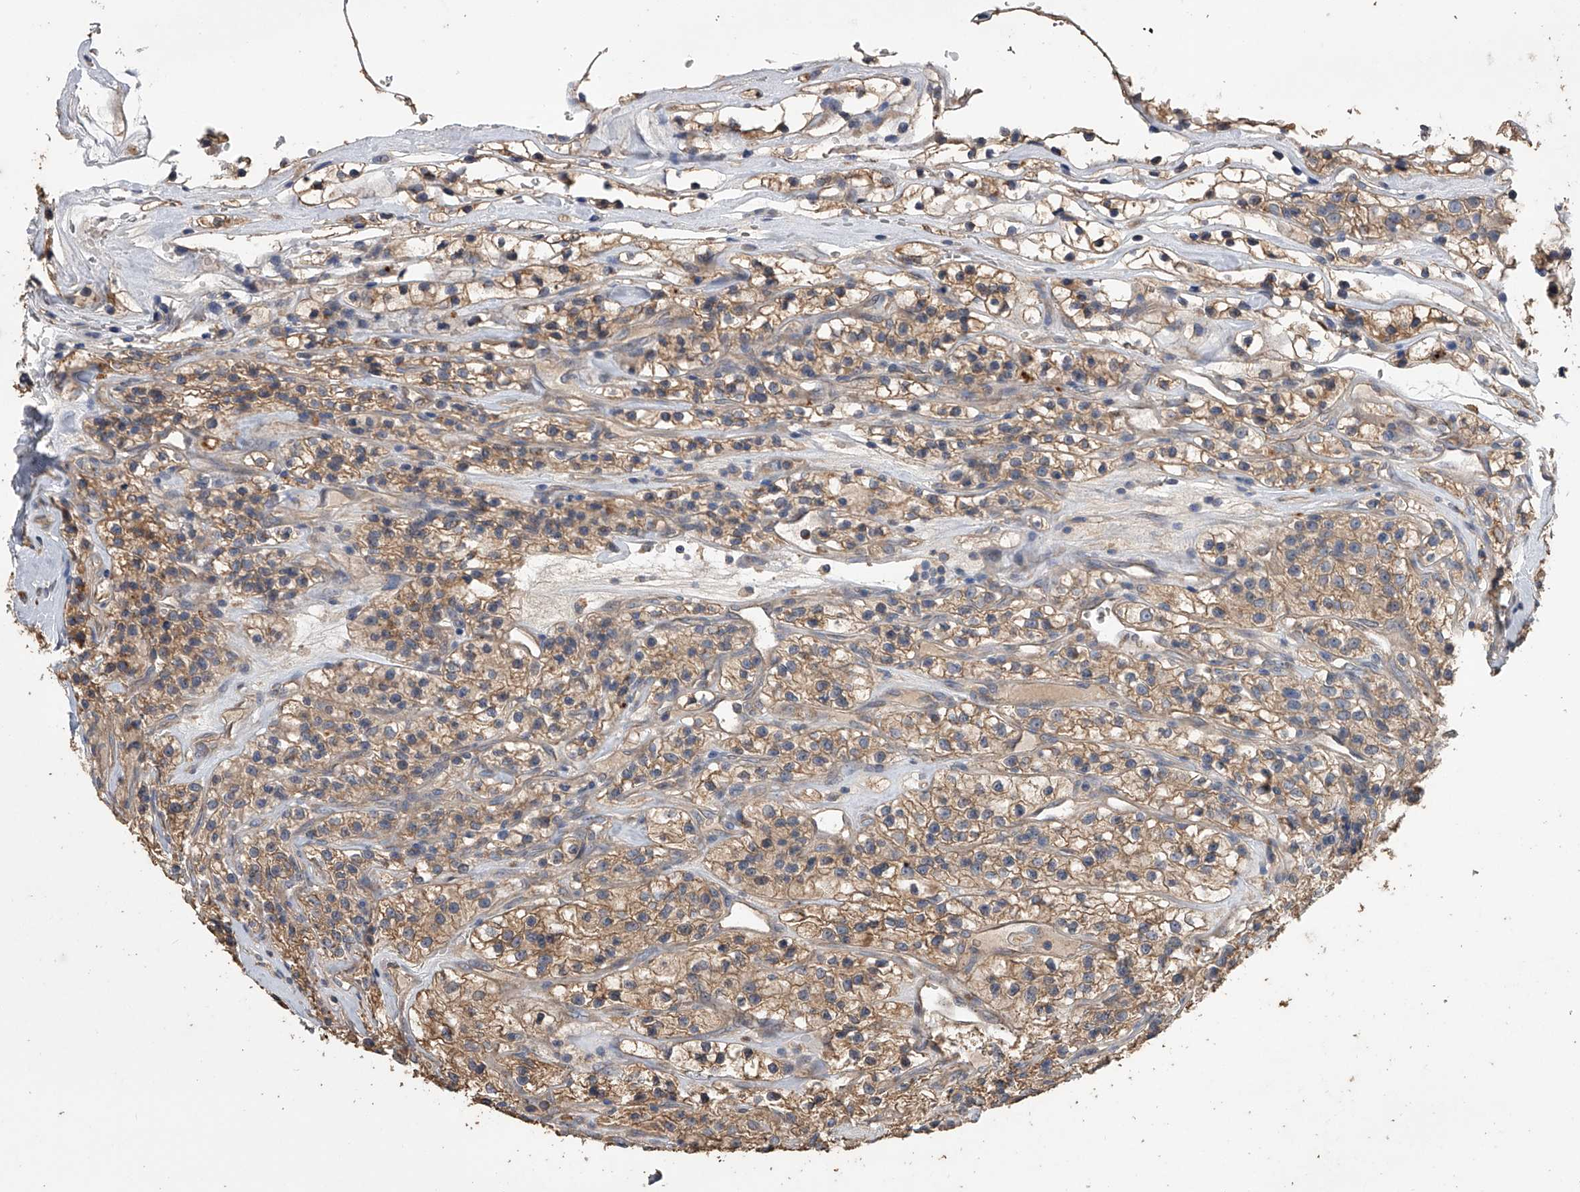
{"staining": {"intensity": "moderate", "quantity": ">75%", "location": "cytoplasmic/membranous"}, "tissue": "renal cancer", "cell_type": "Tumor cells", "image_type": "cancer", "snomed": [{"axis": "morphology", "description": "Adenocarcinoma, NOS"}, {"axis": "topography", "description": "Kidney"}], "caption": "Moderate cytoplasmic/membranous positivity is appreciated in approximately >75% of tumor cells in renal cancer (adenocarcinoma).", "gene": "ZNF343", "patient": {"sex": "female", "age": 57}}